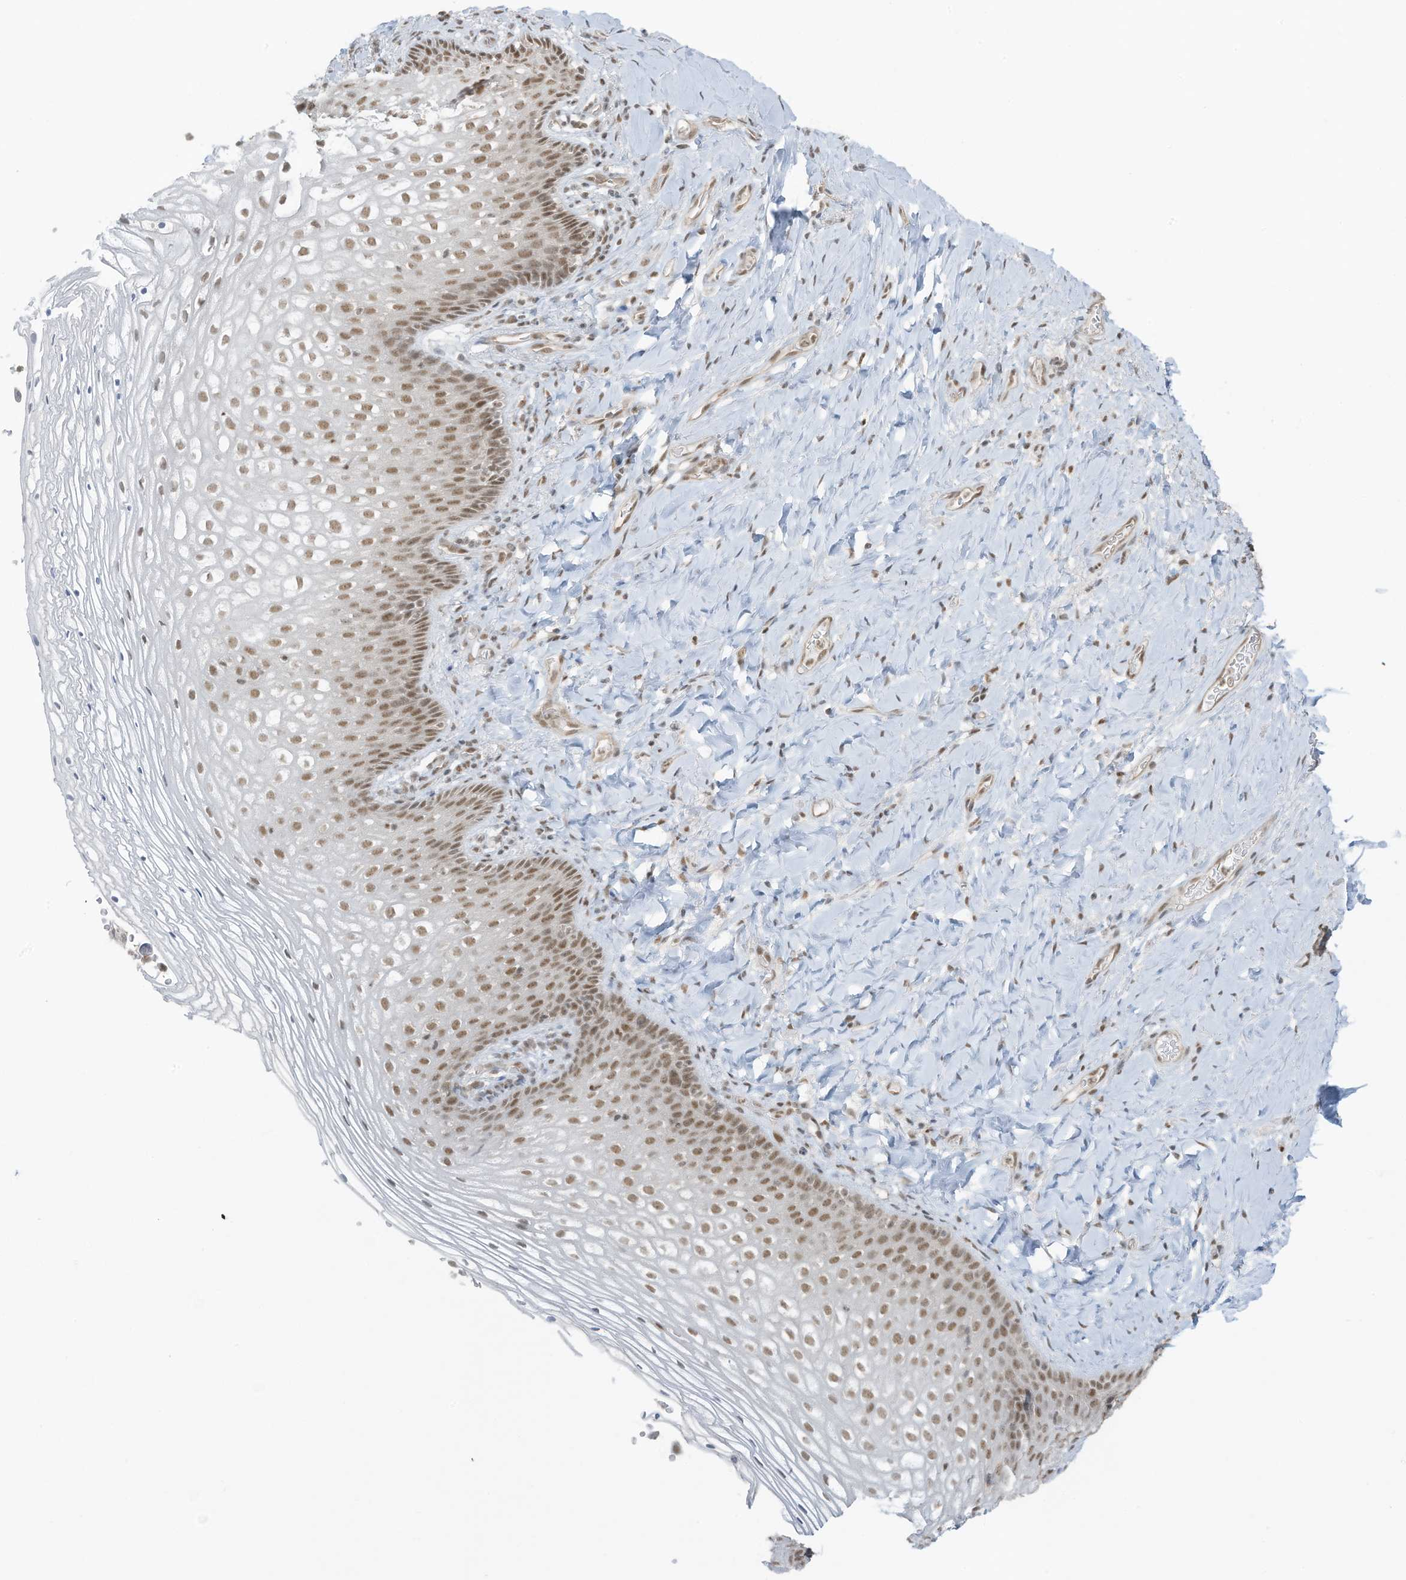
{"staining": {"intensity": "moderate", "quantity": ">75%", "location": "nuclear"}, "tissue": "vagina", "cell_type": "Squamous epithelial cells", "image_type": "normal", "snomed": [{"axis": "morphology", "description": "Normal tissue, NOS"}, {"axis": "topography", "description": "Vagina"}], "caption": "The immunohistochemical stain shows moderate nuclear expression in squamous epithelial cells of unremarkable vagina. (brown staining indicates protein expression, while blue staining denotes nuclei).", "gene": "DBR1", "patient": {"sex": "female", "age": 60}}